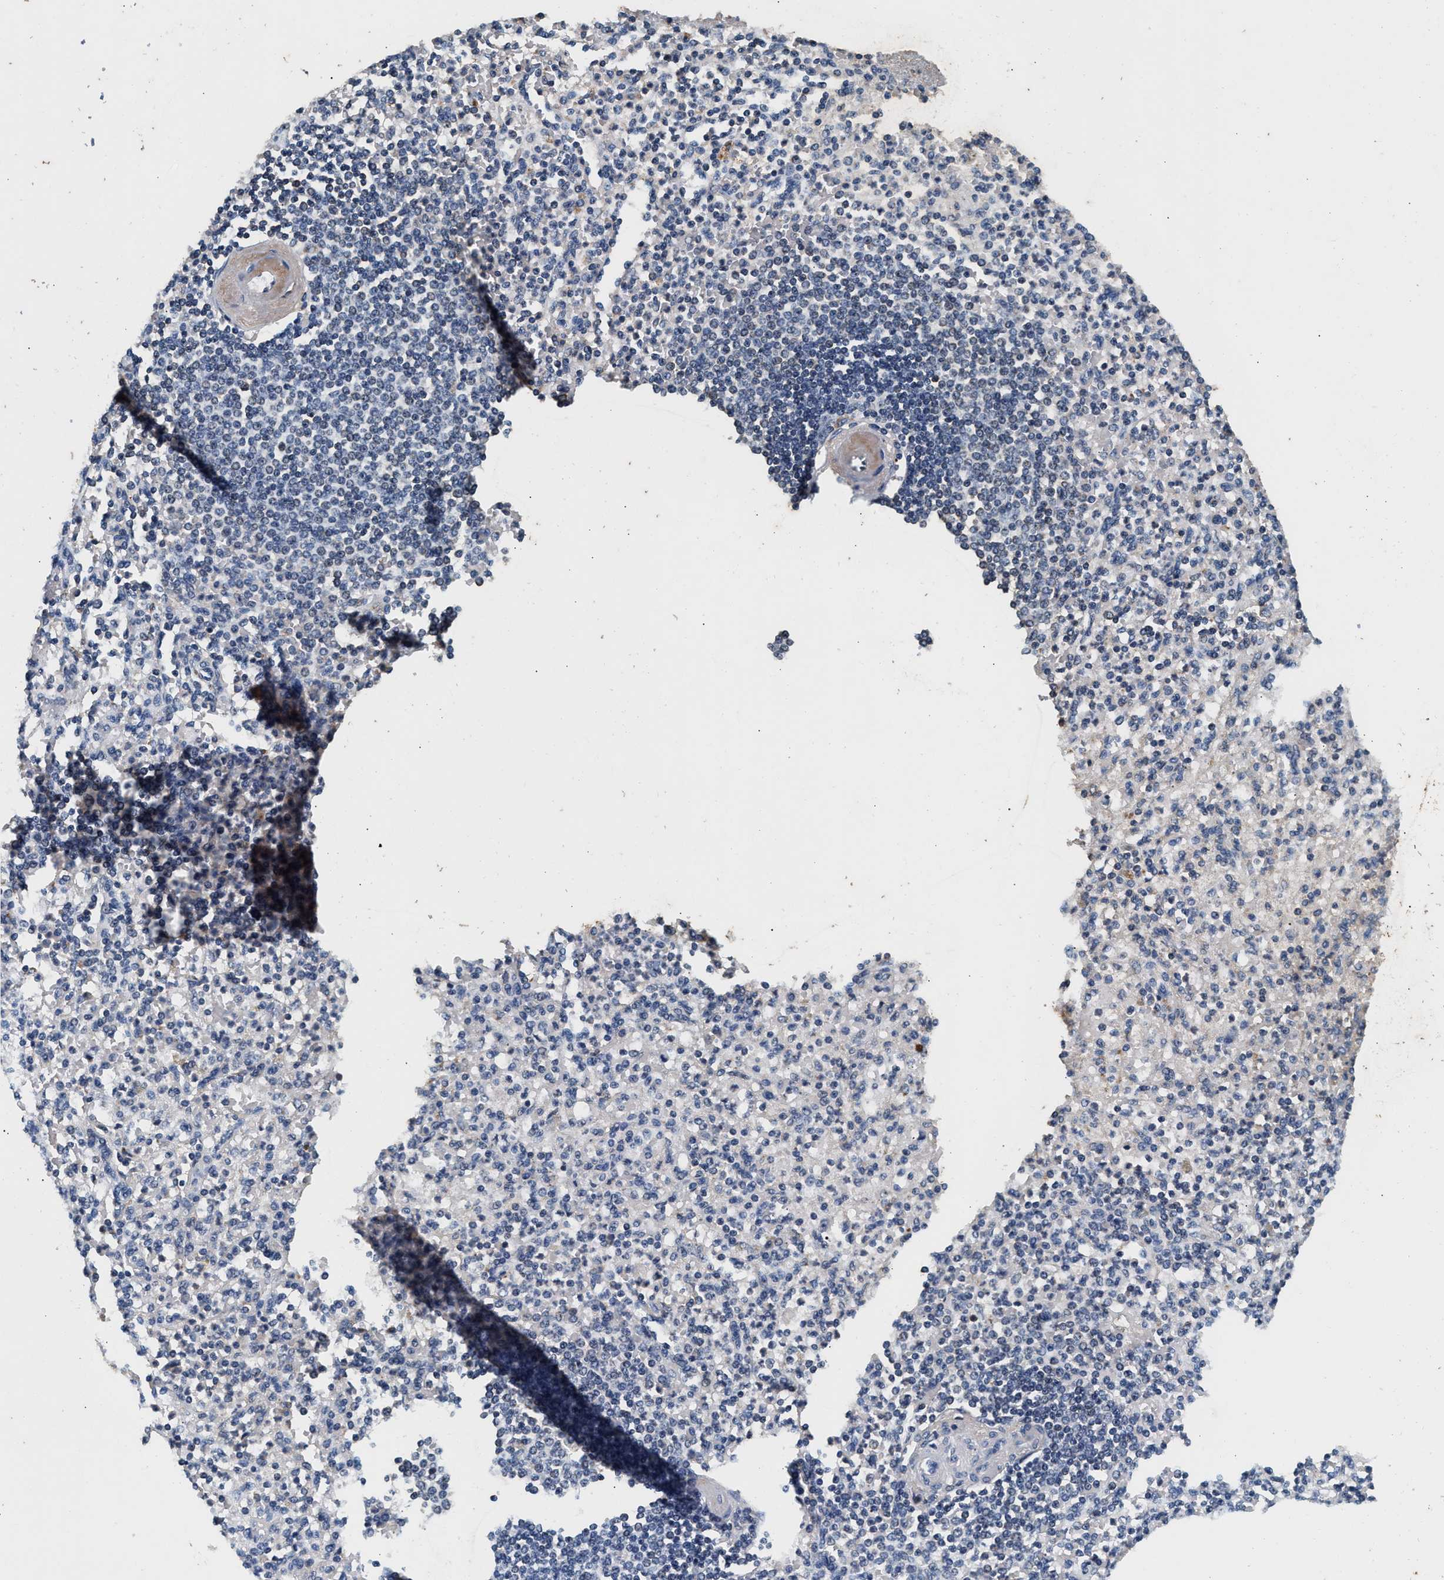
{"staining": {"intensity": "weak", "quantity": "<25%", "location": "cytoplasmic/membranous"}, "tissue": "spleen", "cell_type": "Cells in red pulp", "image_type": "normal", "snomed": [{"axis": "morphology", "description": "Normal tissue, NOS"}, {"axis": "topography", "description": "Spleen"}], "caption": "Immunohistochemistry photomicrograph of normal spleen: spleen stained with DAB demonstrates no significant protein positivity in cells in red pulp.", "gene": "PTGR3", "patient": {"sex": "female", "age": 74}}